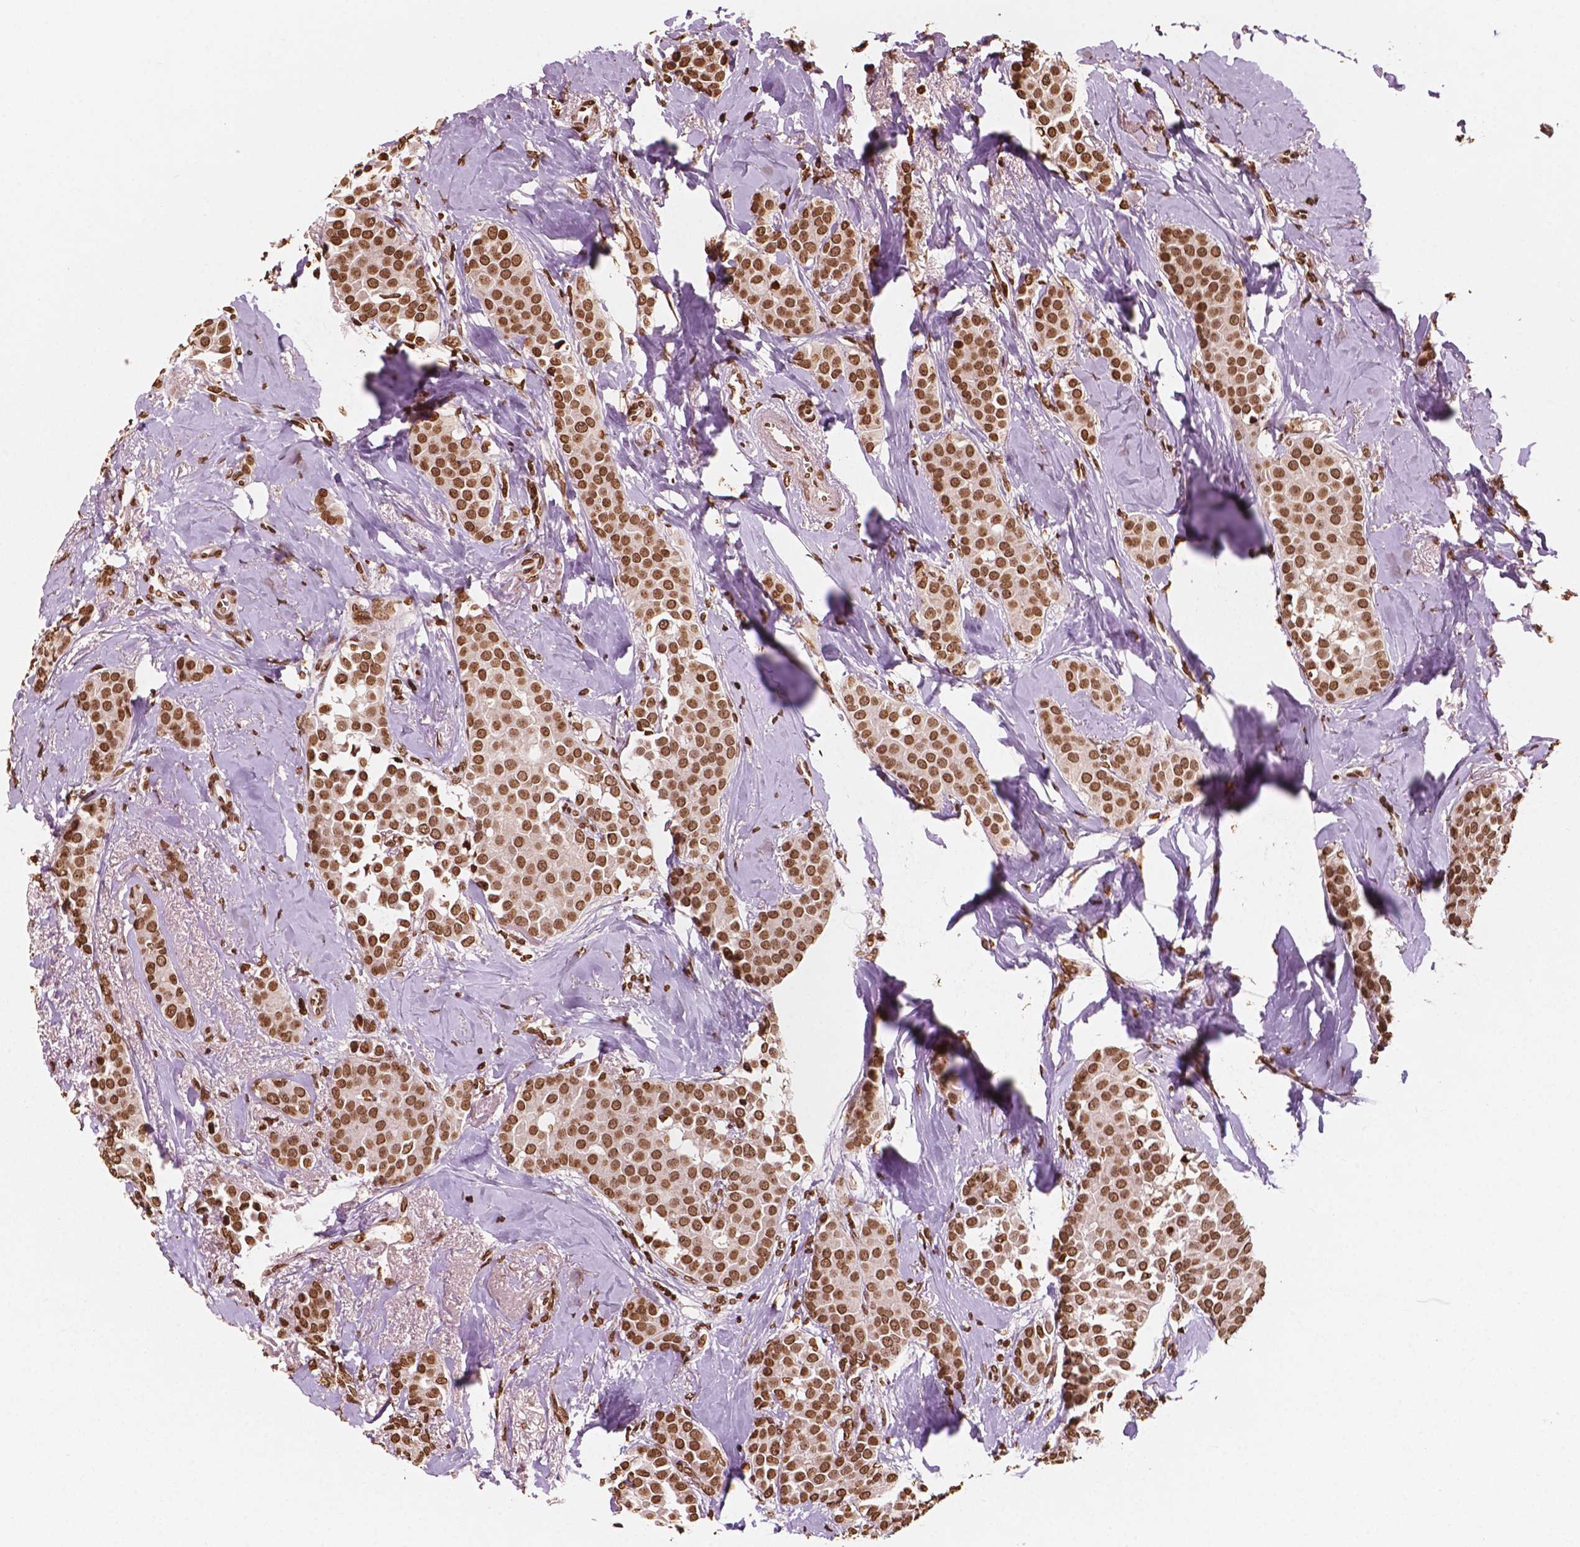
{"staining": {"intensity": "strong", "quantity": ">75%", "location": "nuclear"}, "tissue": "breast cancer", "cell_type": "Tumor cells", "image_type": "cancer", "snomed": [{"axis": "morphology", "description": "Duct carcinoma"}, {"axis": "topography", "description": "Breast"}], "caption": "Strong nuclear protein staining is present in about >75% of tumor cells in breast invasive ductal carcinoma.", "gene": "H3C7", "patient": {"sex": "female", "age": 79}}